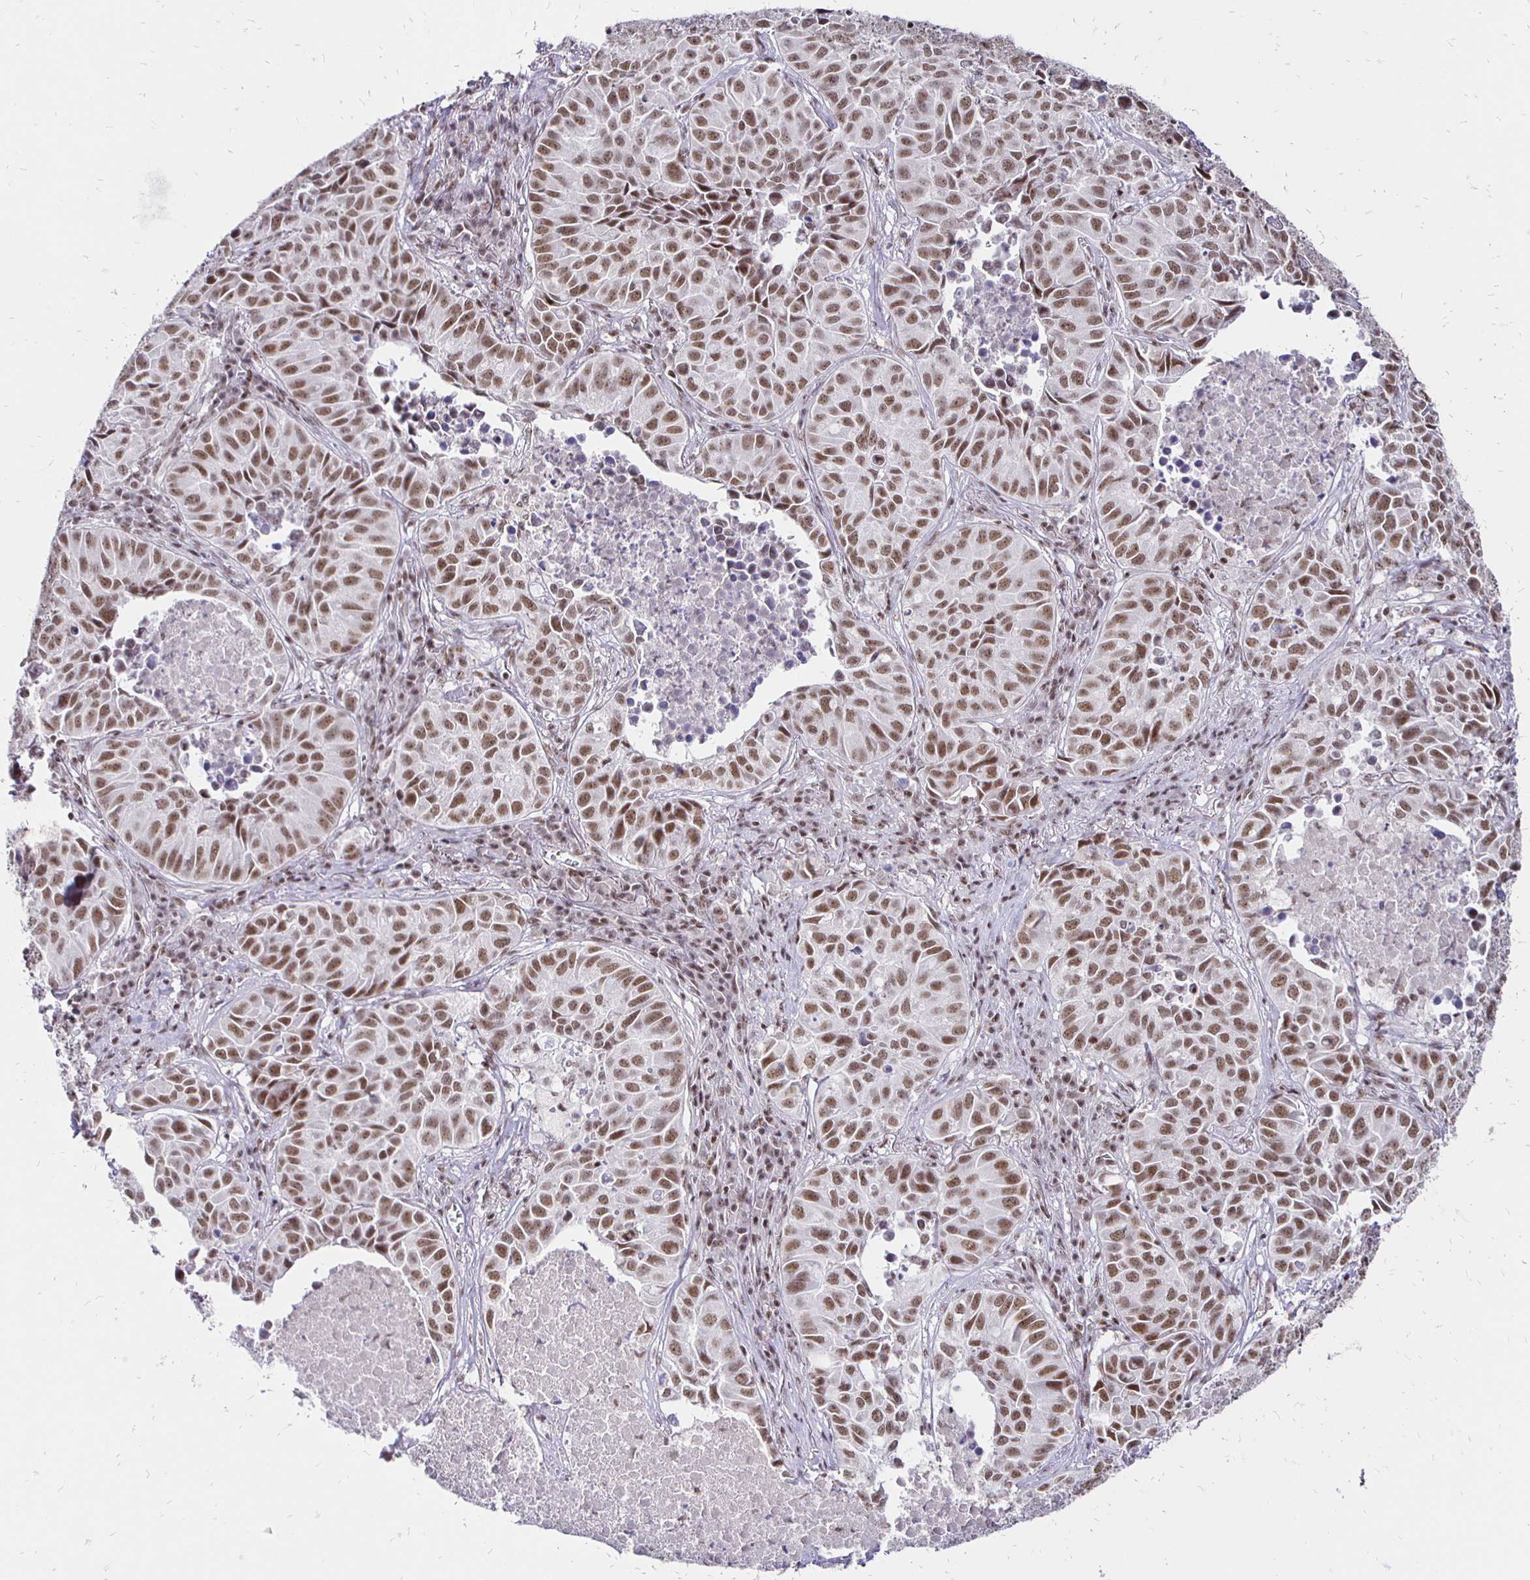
{"staining": {"intensity": "moderate", "quantity": ">75%", "location": "nuclear"}, "tissue": "lung cancer", "cell_type": "Tumor cells", "image_type": "cancer", "snomed": [{"axis": "morphology", "description": "Adenocarcinoma, NOS"}, {"axis": "topography", "description": "Lung"}], "caption": "Immunohistochemical staining of lung cancer reveals medium levels of moderate nuclear staining in about >75% of tumor cells.", "gene": "SIN3A", "patient": {"sex": "female", "age": 50}}